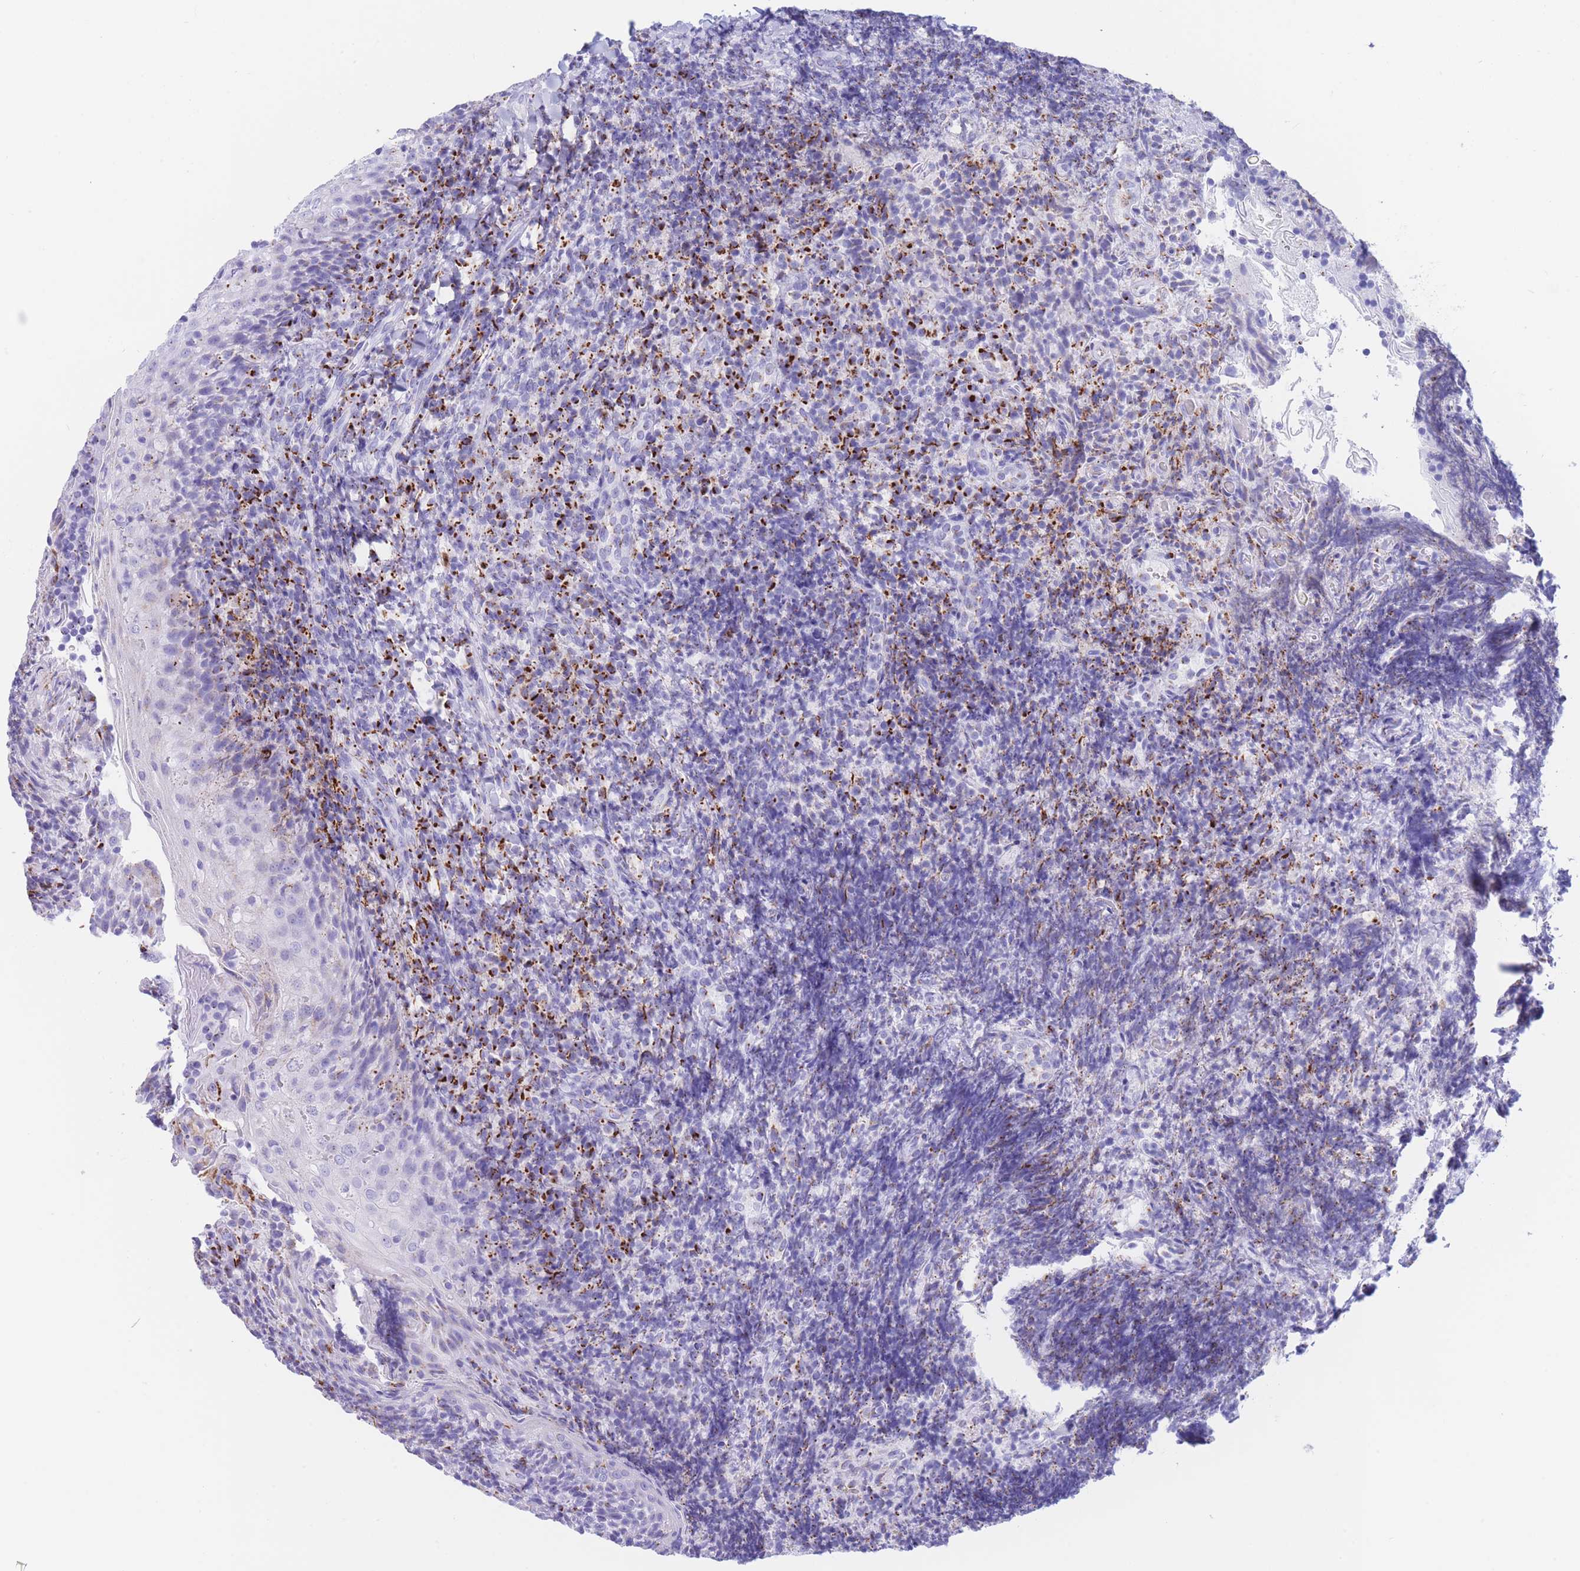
{"staining": {"intensity": "strong", "quantity": "<25%", "location": "cytoplasmic/membranous"}, "tissue": "tonsil", "cell_type": "Germinal center cells", "image_type": "normal", "snomed": [{"axis": "morphology", "description": "Normal tissue, NOS"}, {"axis": "topography", "description": "Tonsil"}], "caption": "Strong cytoplasmic/membranous expression for a protein is seen in approximately <25% of germinal center cells of unremarkable tonsil using IHC.", "gene": "FAM3C", "patient": {"sex": "female", "age": 10}}